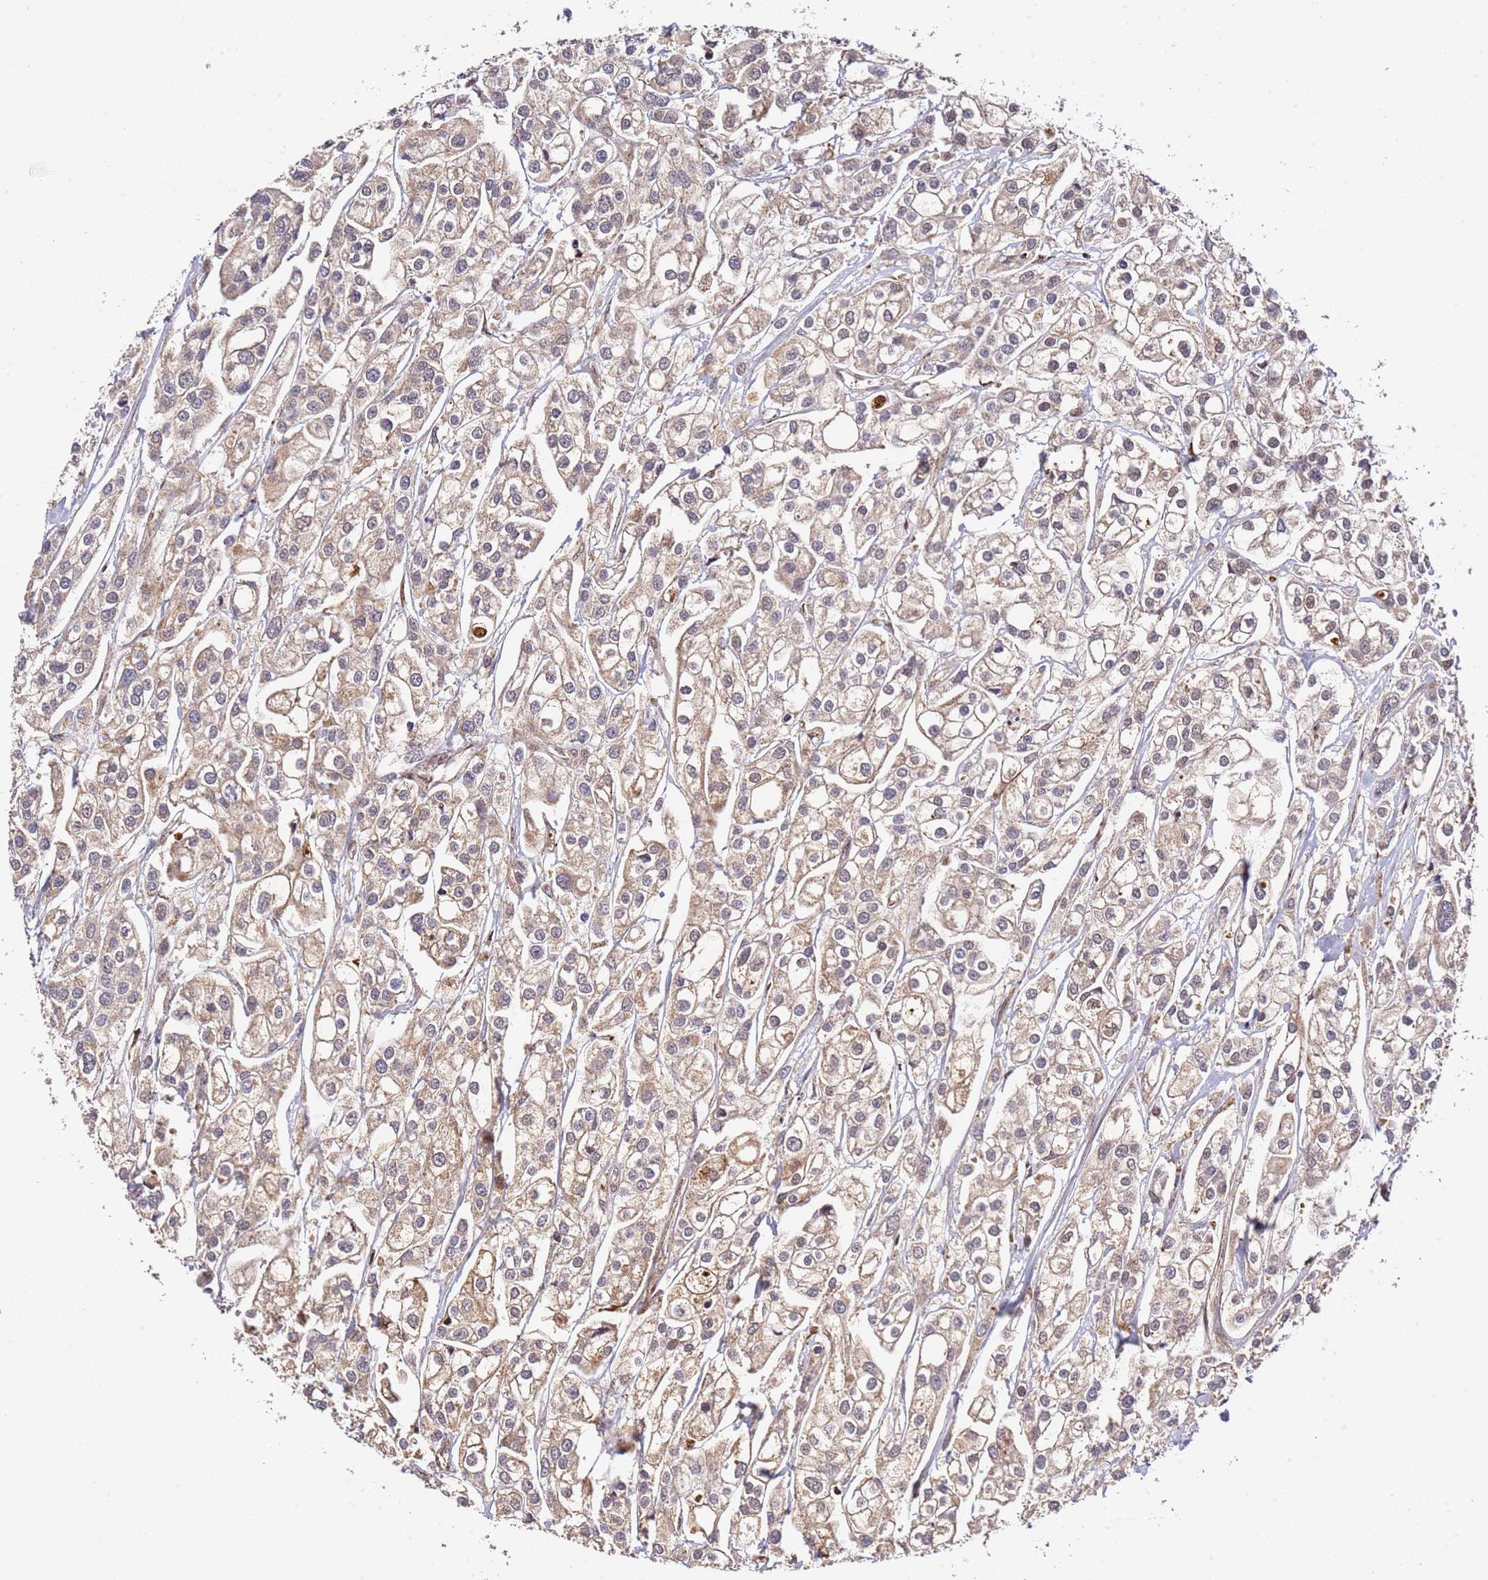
{"staining": {"intensity": "weak", "quantity": ">75%", "location": "cytoplasmic/membranous"}, "tissue": "urothelial cancer", "cell_type": "Tumor cells", "image_type": "cancer", "snomed": [{"axis": "morphology", "description": "Urothelial carcinoma, High grade"}, {"axis": "topography", "description": "Urinary bladder"}], "caption": "A brown stain shows weak cytoplasmic/membranous staining of a protein in human high-grade urothelial carcinoma tumor cells.", "gene": "SMOX", "patient": {"sex": "male", "age": 67}}